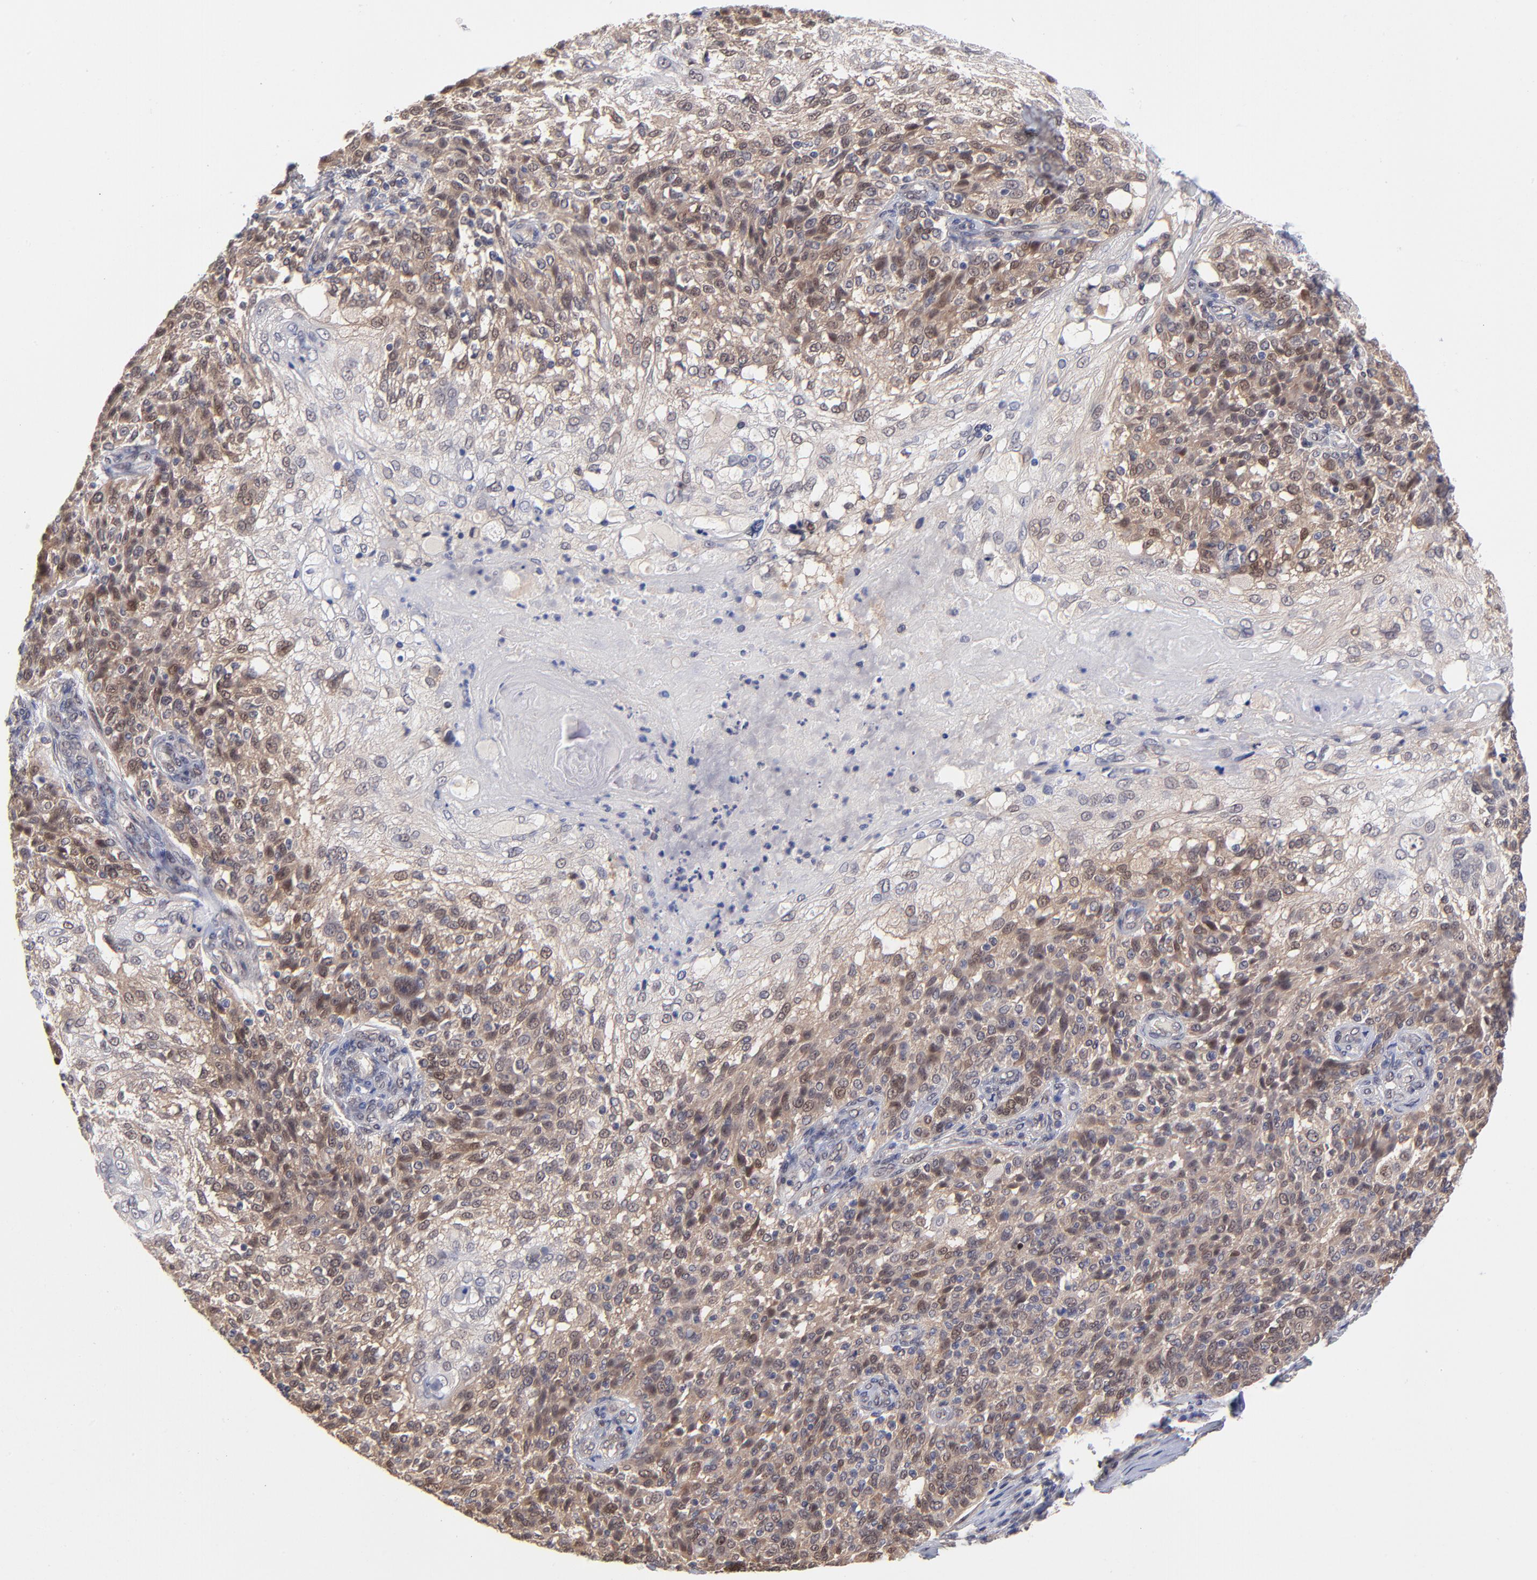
{"staining": {"intensity": "moderate", "quantity": "25%-75%", "location": "cytoplasmic/membranous"}, "tissue": "skin cancer", "cell_type": "Tumor cells", "image_type": "cancer", "snomed": [{"axis": "morphology", "description": "Normal tissue, NOS"}, {"axis": "morphology", "description": "Squamous cell carcinoma, NOS"}, {"axis": "topography", "description": "Skin"}], "caption": "Approximately 25%-75% of tumor cells in skin squamous cell carcinoma exhibit moderate cytoplasmic/membranous protein positivity as visualized by brown immunohistochemical staining.", "gene": "UBE2E3", "patient": {"sex": "female", "age": 83}}